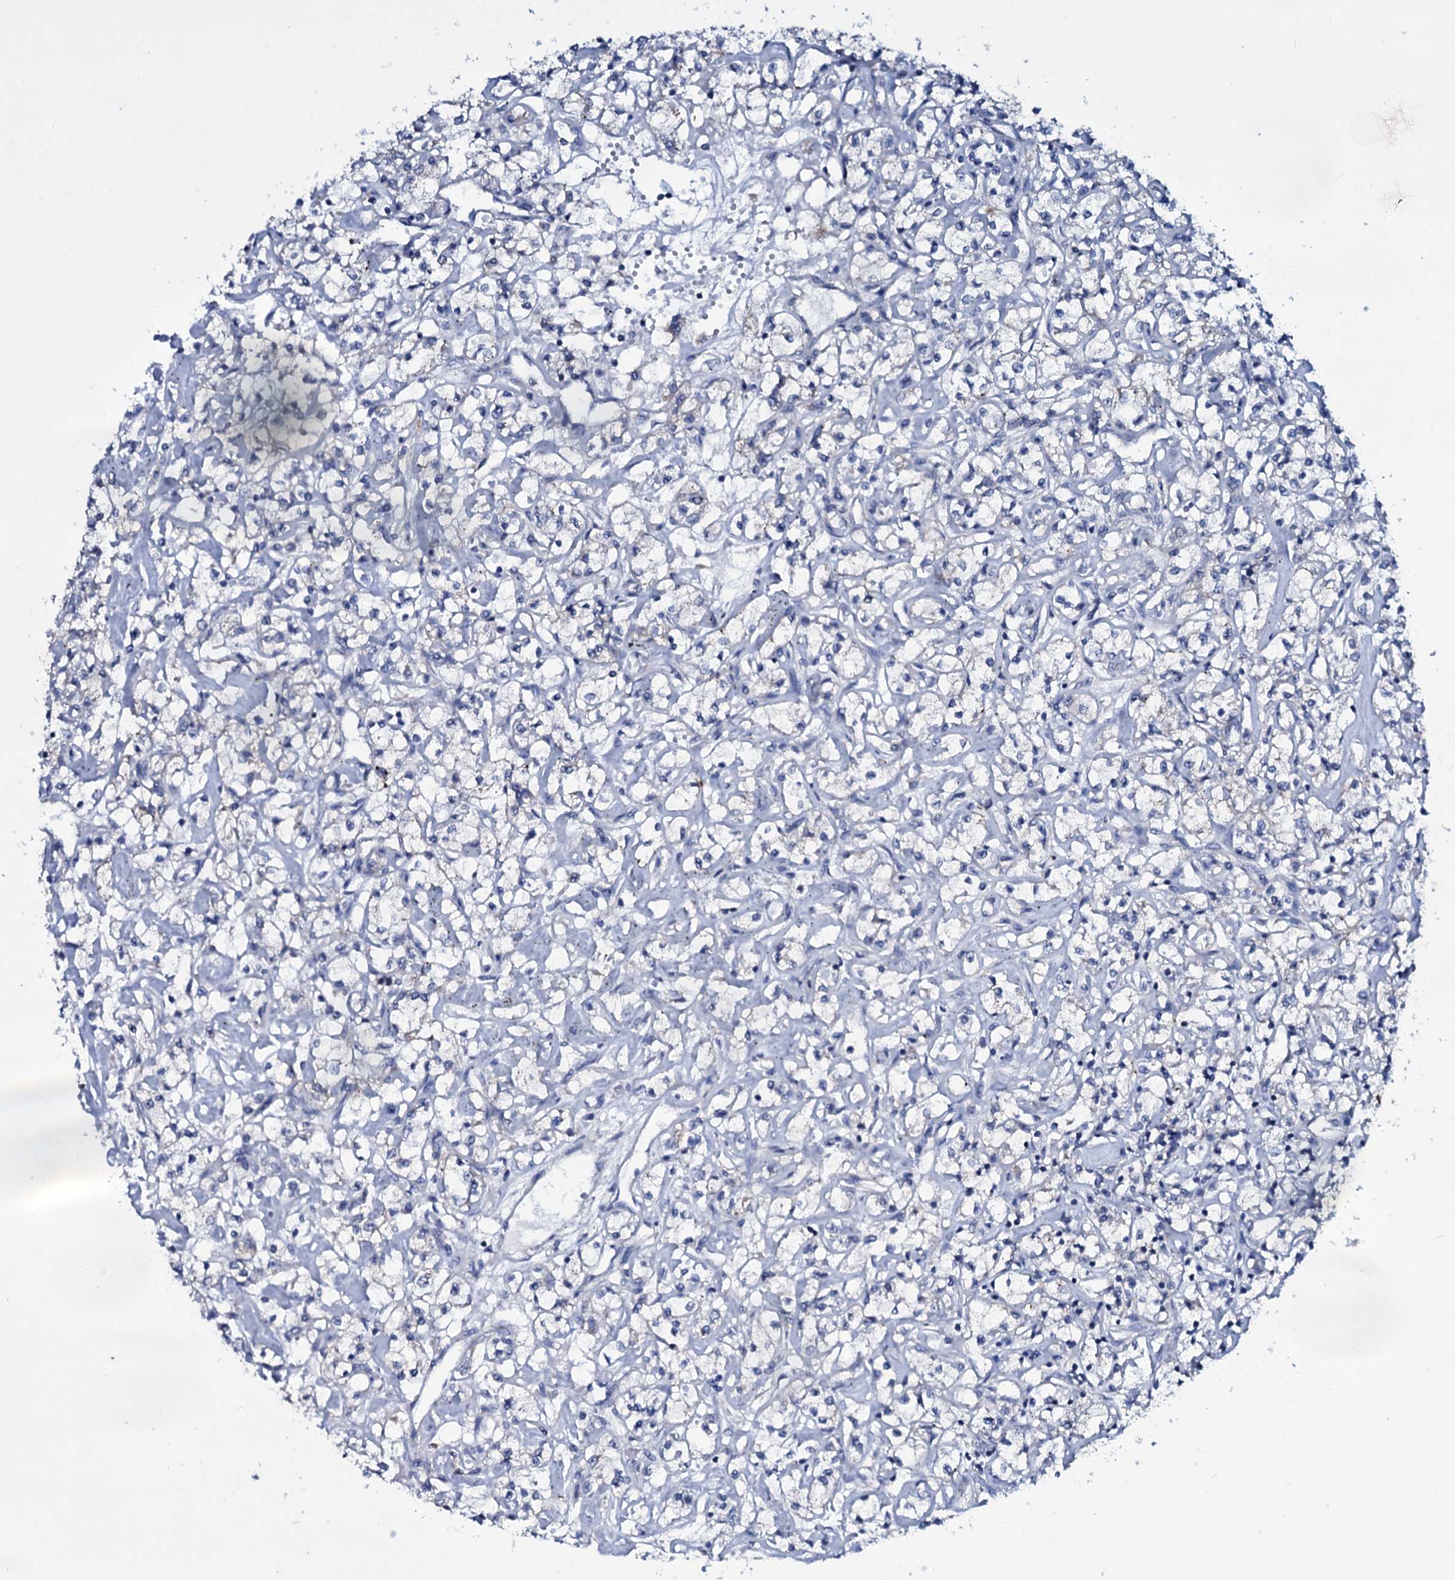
{"staining": {"intensity": "negative", "quantity": "none", "location": "none"}, "tissue": "renal cancer", "cell_type": "Tumor cells", "image_type": "cancer", "snomed": [{"axis": "morphology", "description": "Adenocarcinoma, NOS"}, {"axis": "topography", "description": "Kidney"}], "caption": "A high-resolution histopathology image shows IHC staining of adenocarcinoma (renal), which displays no significant expression in tumor cells.", "gene": "TPGS2", "patient": {"sex": "female", "age": 59}}